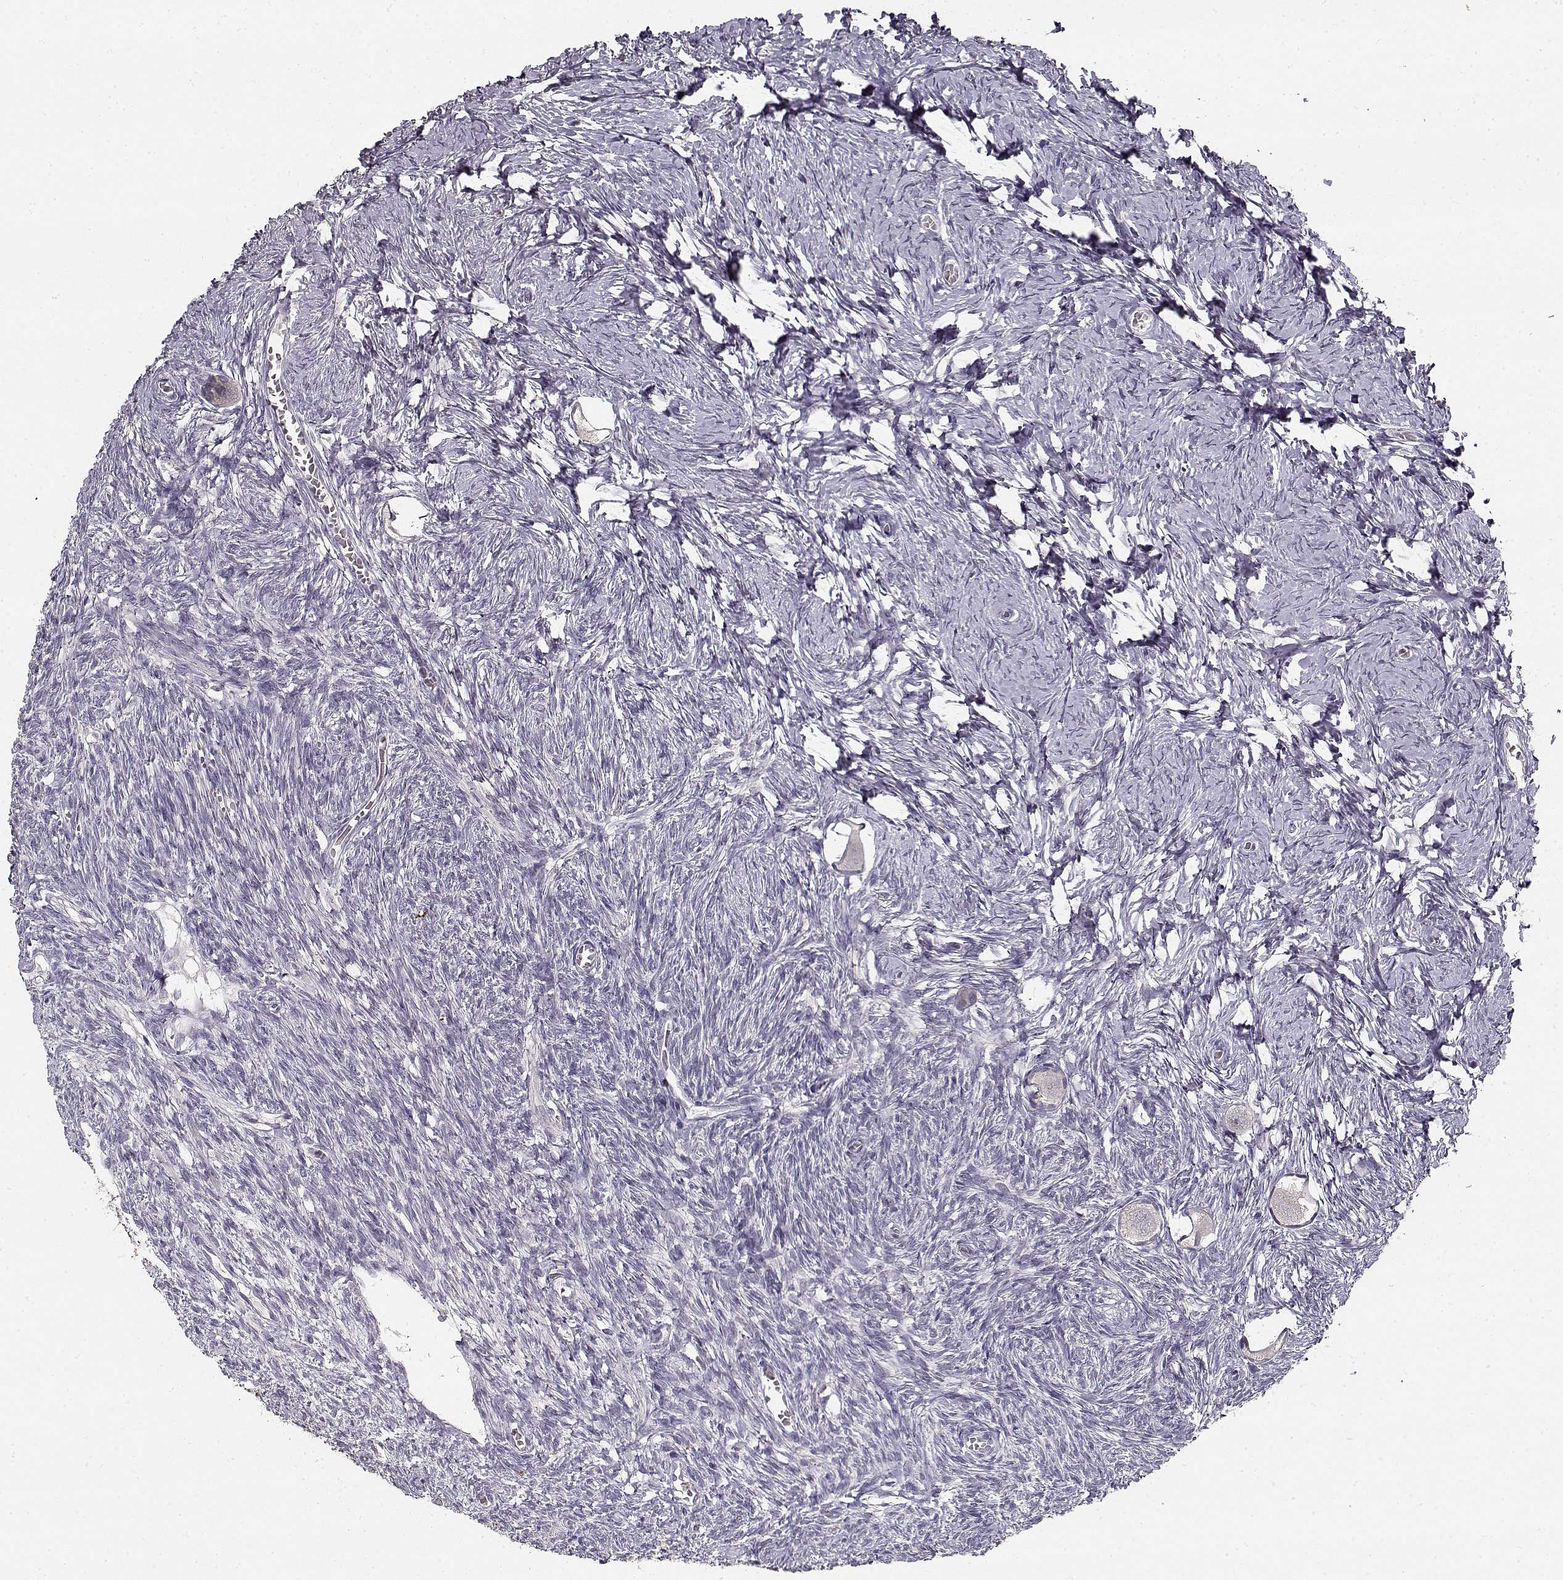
{"staining": {"intensity": "negative", "quantity": "none", "location": "none"}, "tissue": "ovary", "cell_type": "Follicle cells", "image_type": "normal", "snomed": [{"axis": "morphology", "description": "Normal tissue, NOS"}, {"axis": "topography", "description": "Ovary"}], "caption": "High power microscopy photomicrograph of an immunohistochemistry (IHC) histopathology image of benign ovary, revealing no significant positivity in follicle cells. (DAB immunohistochemistry, high magnification).", "gene": "UROC1", "patient": {"sex": "female", "age": 27}}